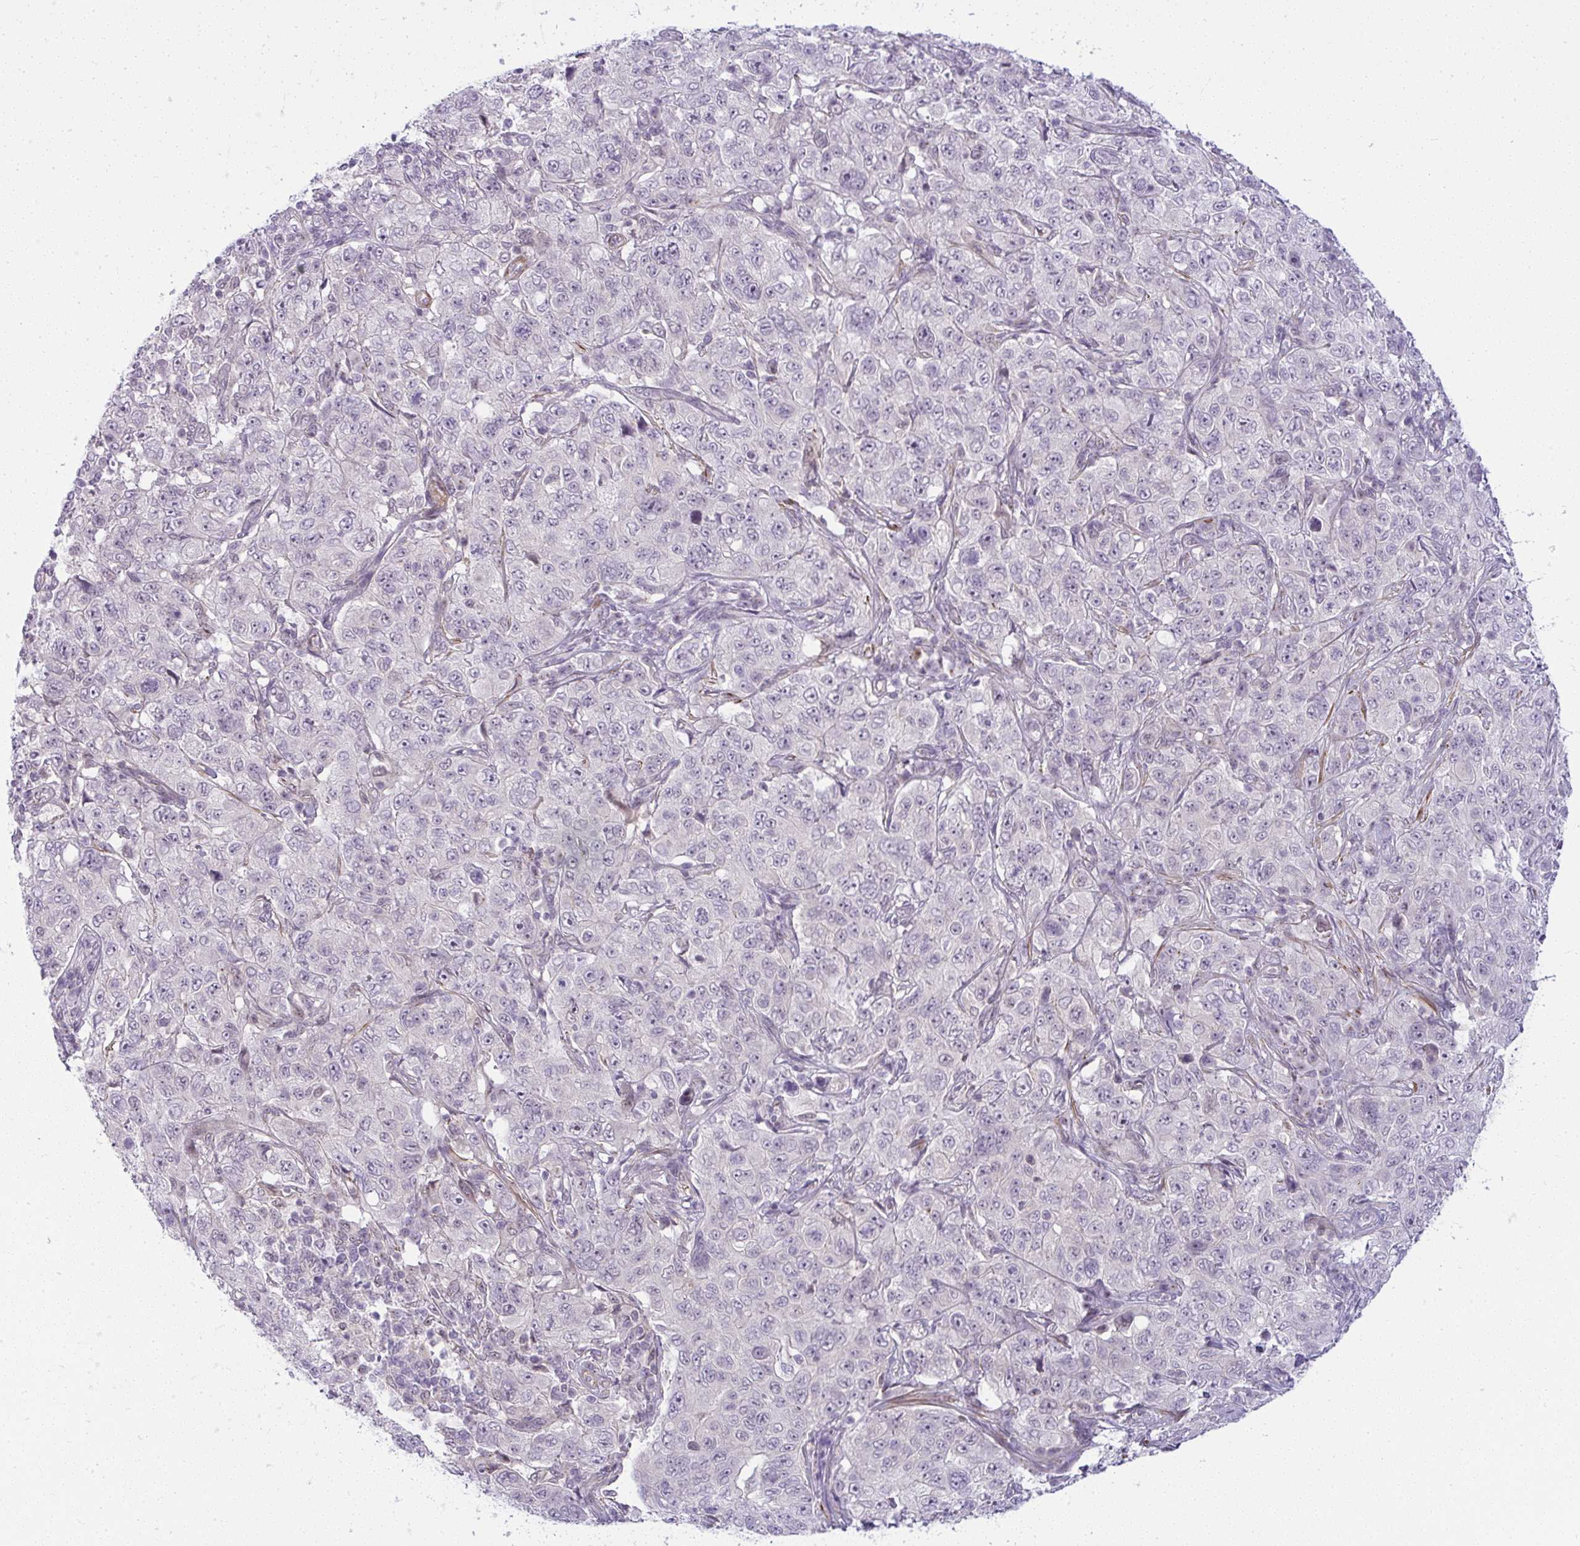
{"staining": {"intensity": "negative", "quantity": "none", "location": "none"}, "tissue": "pancreatic cancer", "cell_type": "Tumor cells", "image_type": "cancer", "snomed": [{"axis": "morphology", "description": "Adenocarcinoma, NOS"}, {"axis": "topography", "description": "Pancreas"}], "caption": "A photomicrograph of pancreatic cancer (adenocarcinoma) stained for a protein exhibits no brown staining in tumor cells.", "gene": "DZIP1", "patient": {"sex": "male", "age": 68}}